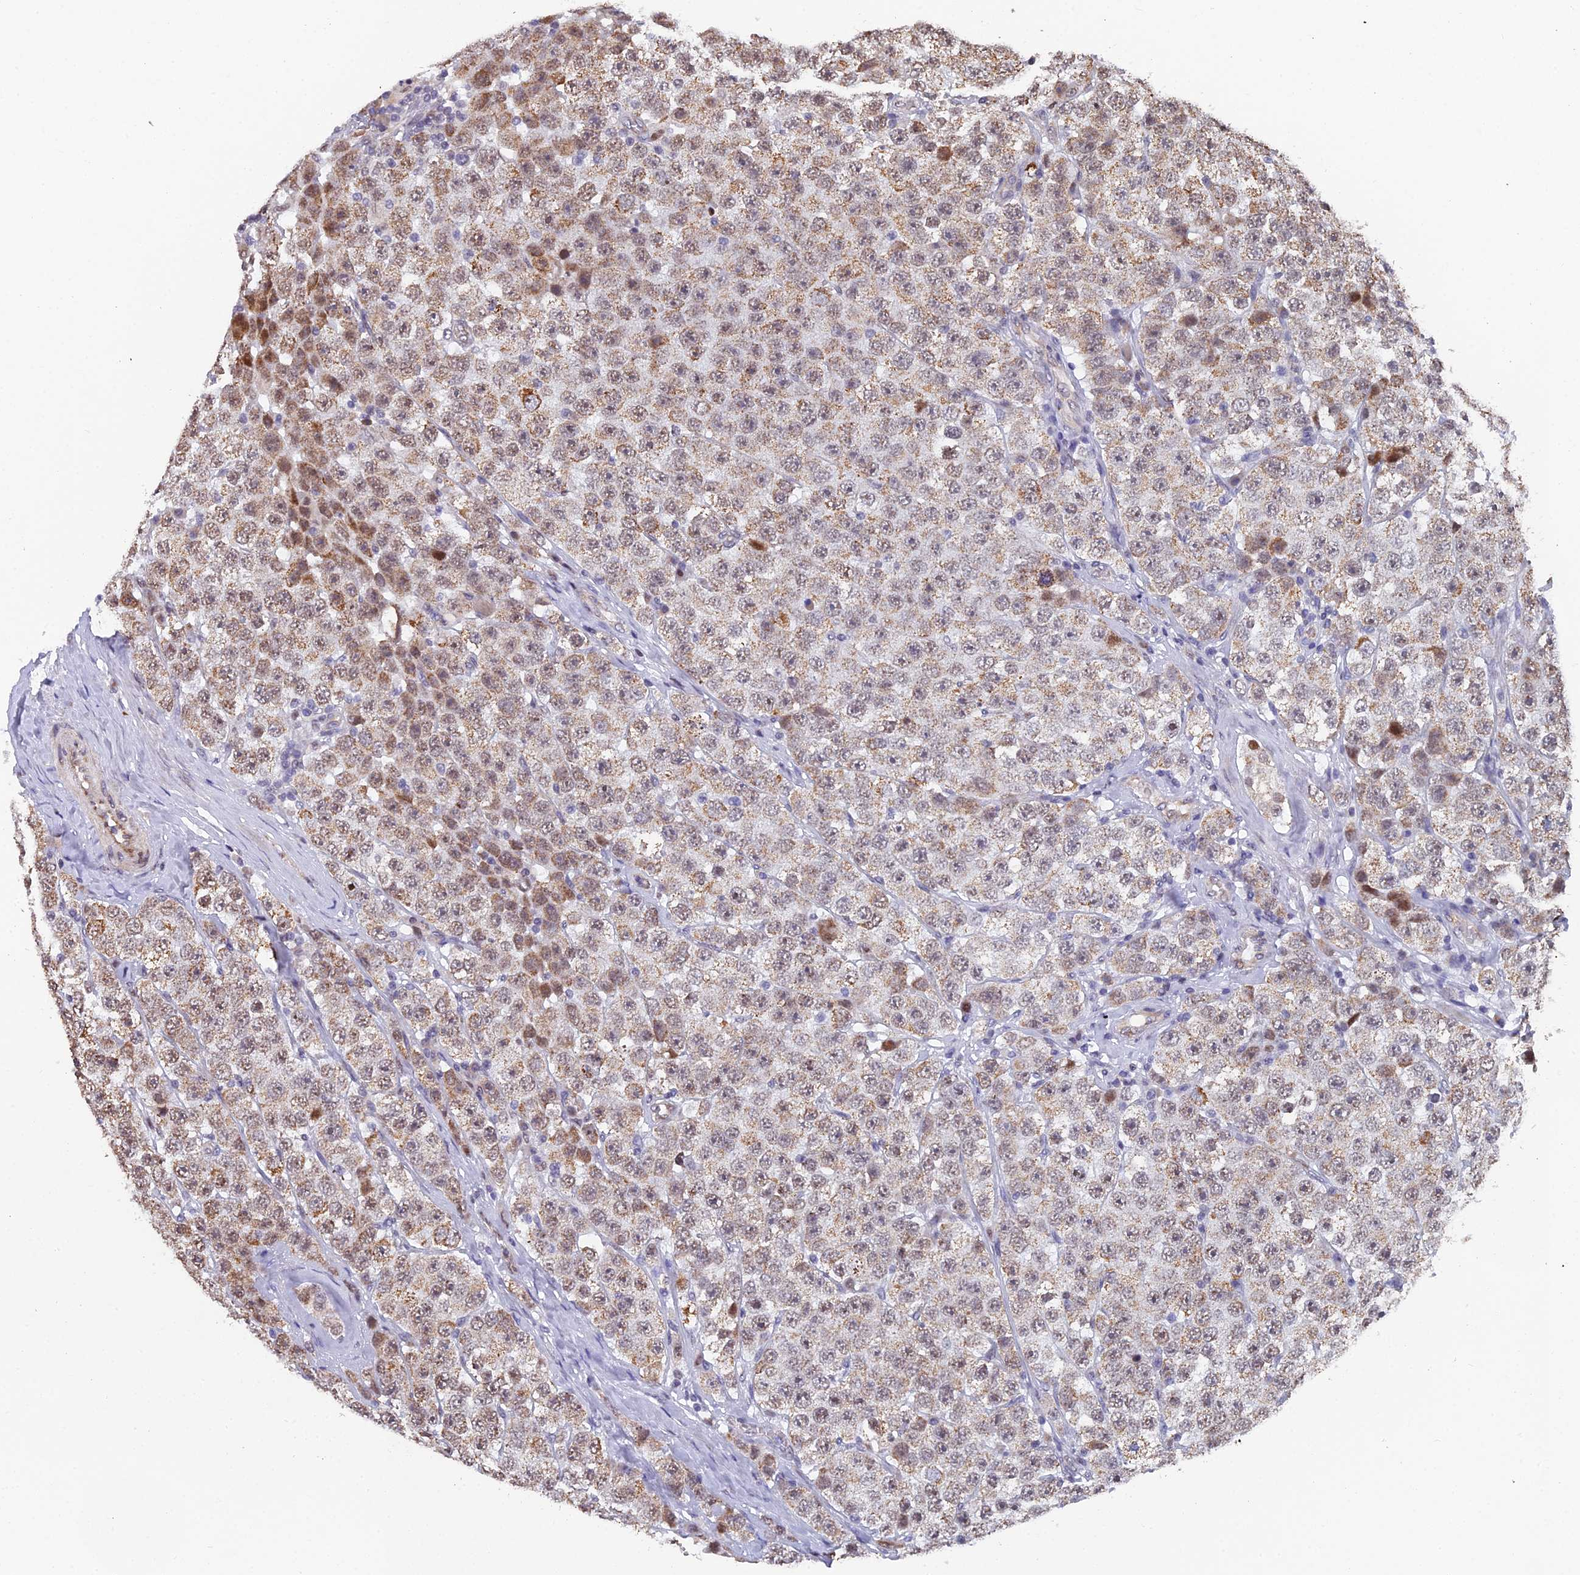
{"staining": {"intensity": "weak", "quantity": "25%-75%", "location": "cytoplasmic/membranous,nuclear"}, "tissue": "testis cancer", "cell_type": "Tumor cells", "image_type": "cancer", "snomed": [{"axis": "morphology", "description": "Seminoma, NOS"}, {"axis": "topography", "description": "Testis"}], "caption": "Immunohistochemistry histopathology image of neoplastic tissue: human testis cancer stained using immunohistochemistry reveals low levels of weak protein expression localized specifically in the cytoplasmic/membranous and nuclear of tumor cells, appearing as a cytoplasmic/membranous and nuclear brown color.", "gene": "XKR9", "patient": {"sex": "male", "age": 28}}